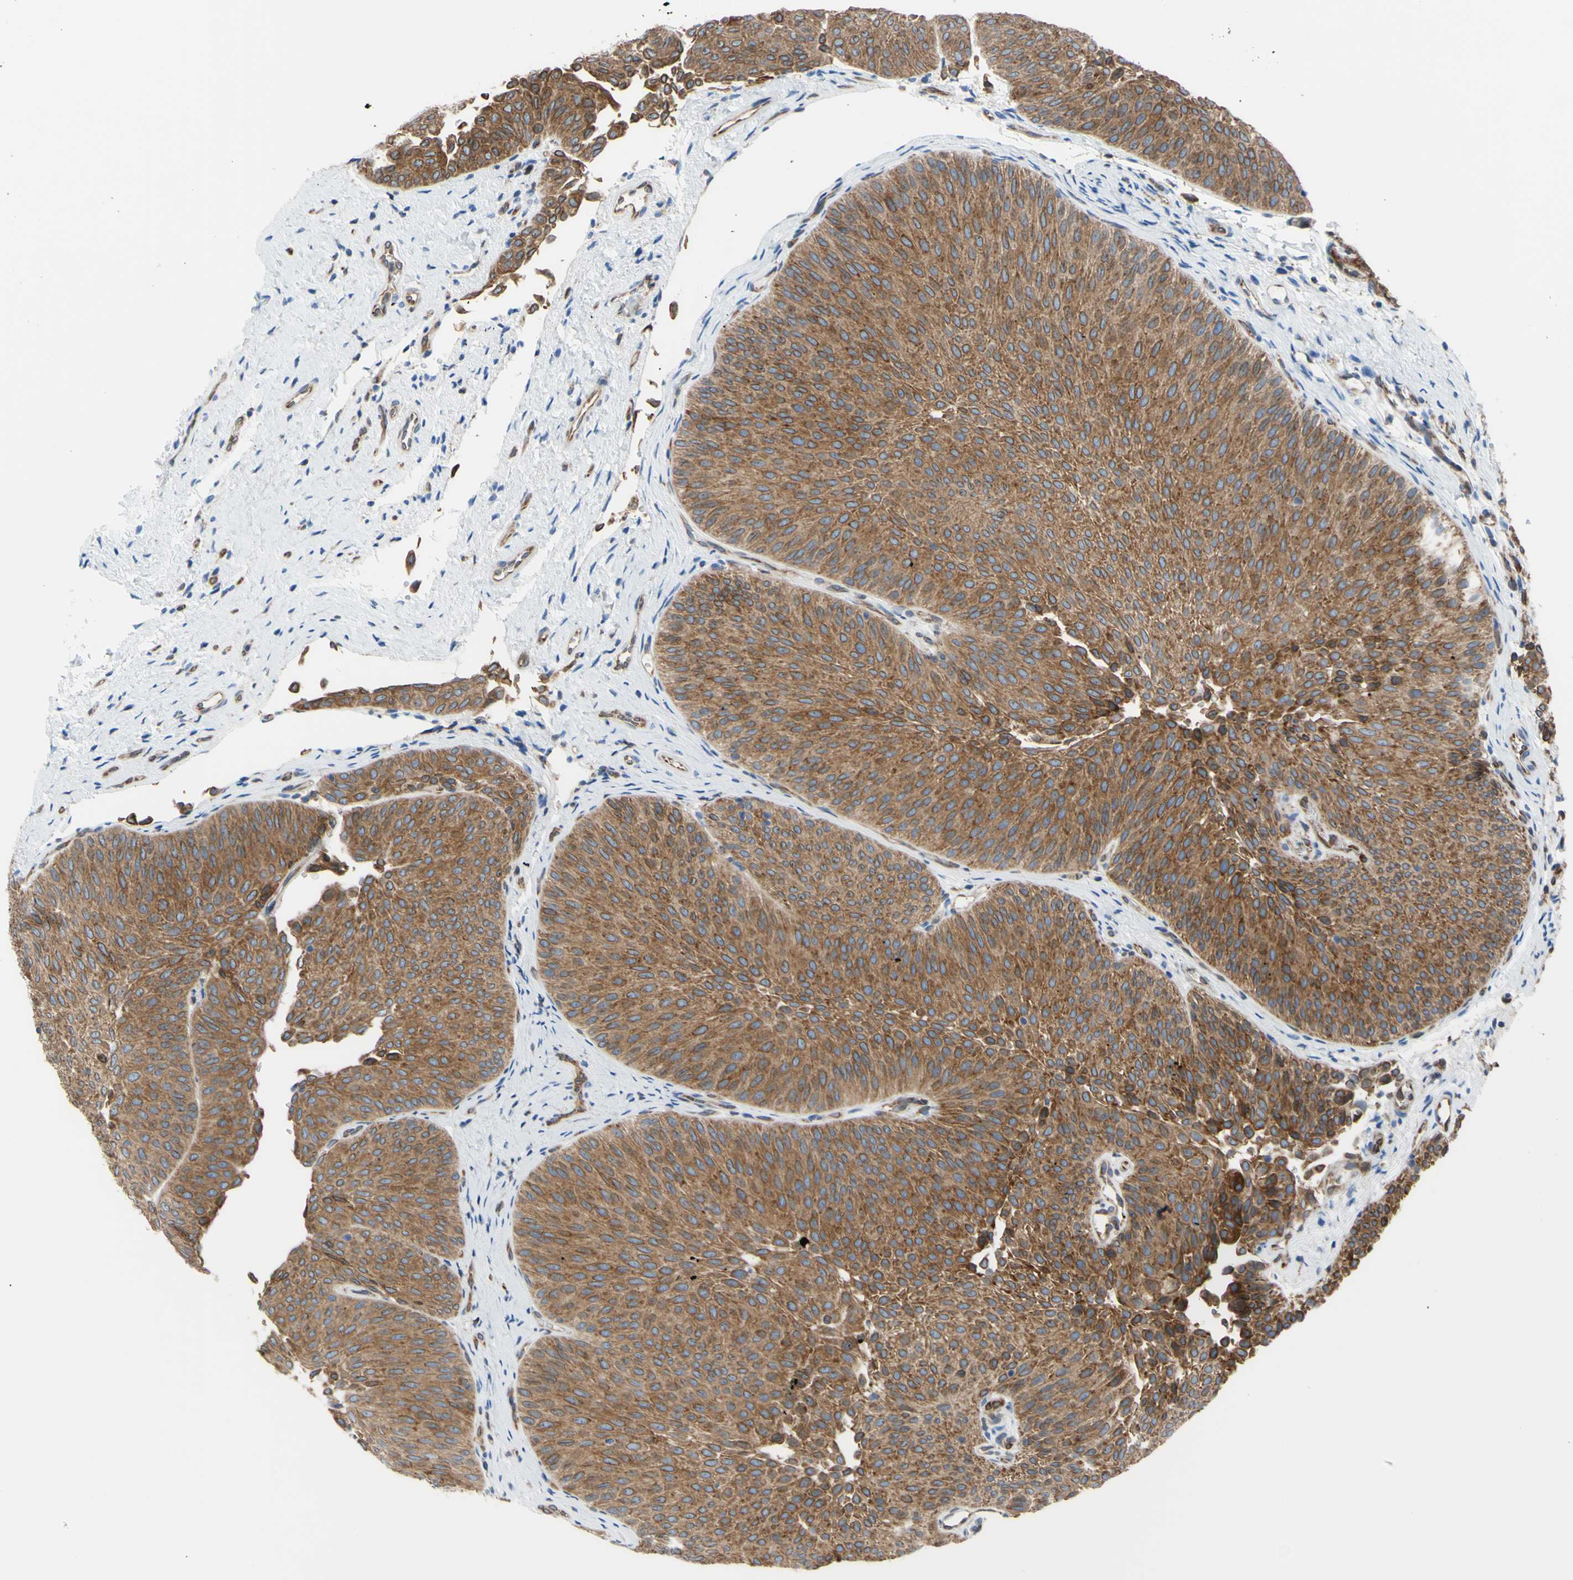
{"staining": {"intensity": "moderate", "quantity": ">75%", "location": "cytoplasmic/membranous"}, "tissue": "urothelial cancer", "cell_type": "Tumor cells", "image_type": "cancer", "snomed": [{"axis": "morphology", "description": "Urothelial carcinoma, Low grade"}, {"axis": "topography", "description": "Urinary bladder"}], "caption": "Immunohistochemistry (DAB (3,3'-diaminobenzidine)) staining of human low-grade urothelial carcinoma shows moderate cytoplasmic/membranous protein staining in about >75% of tumor cells.", "gene": "MGST2", "patient": {"sex": "female", "age": 60}}